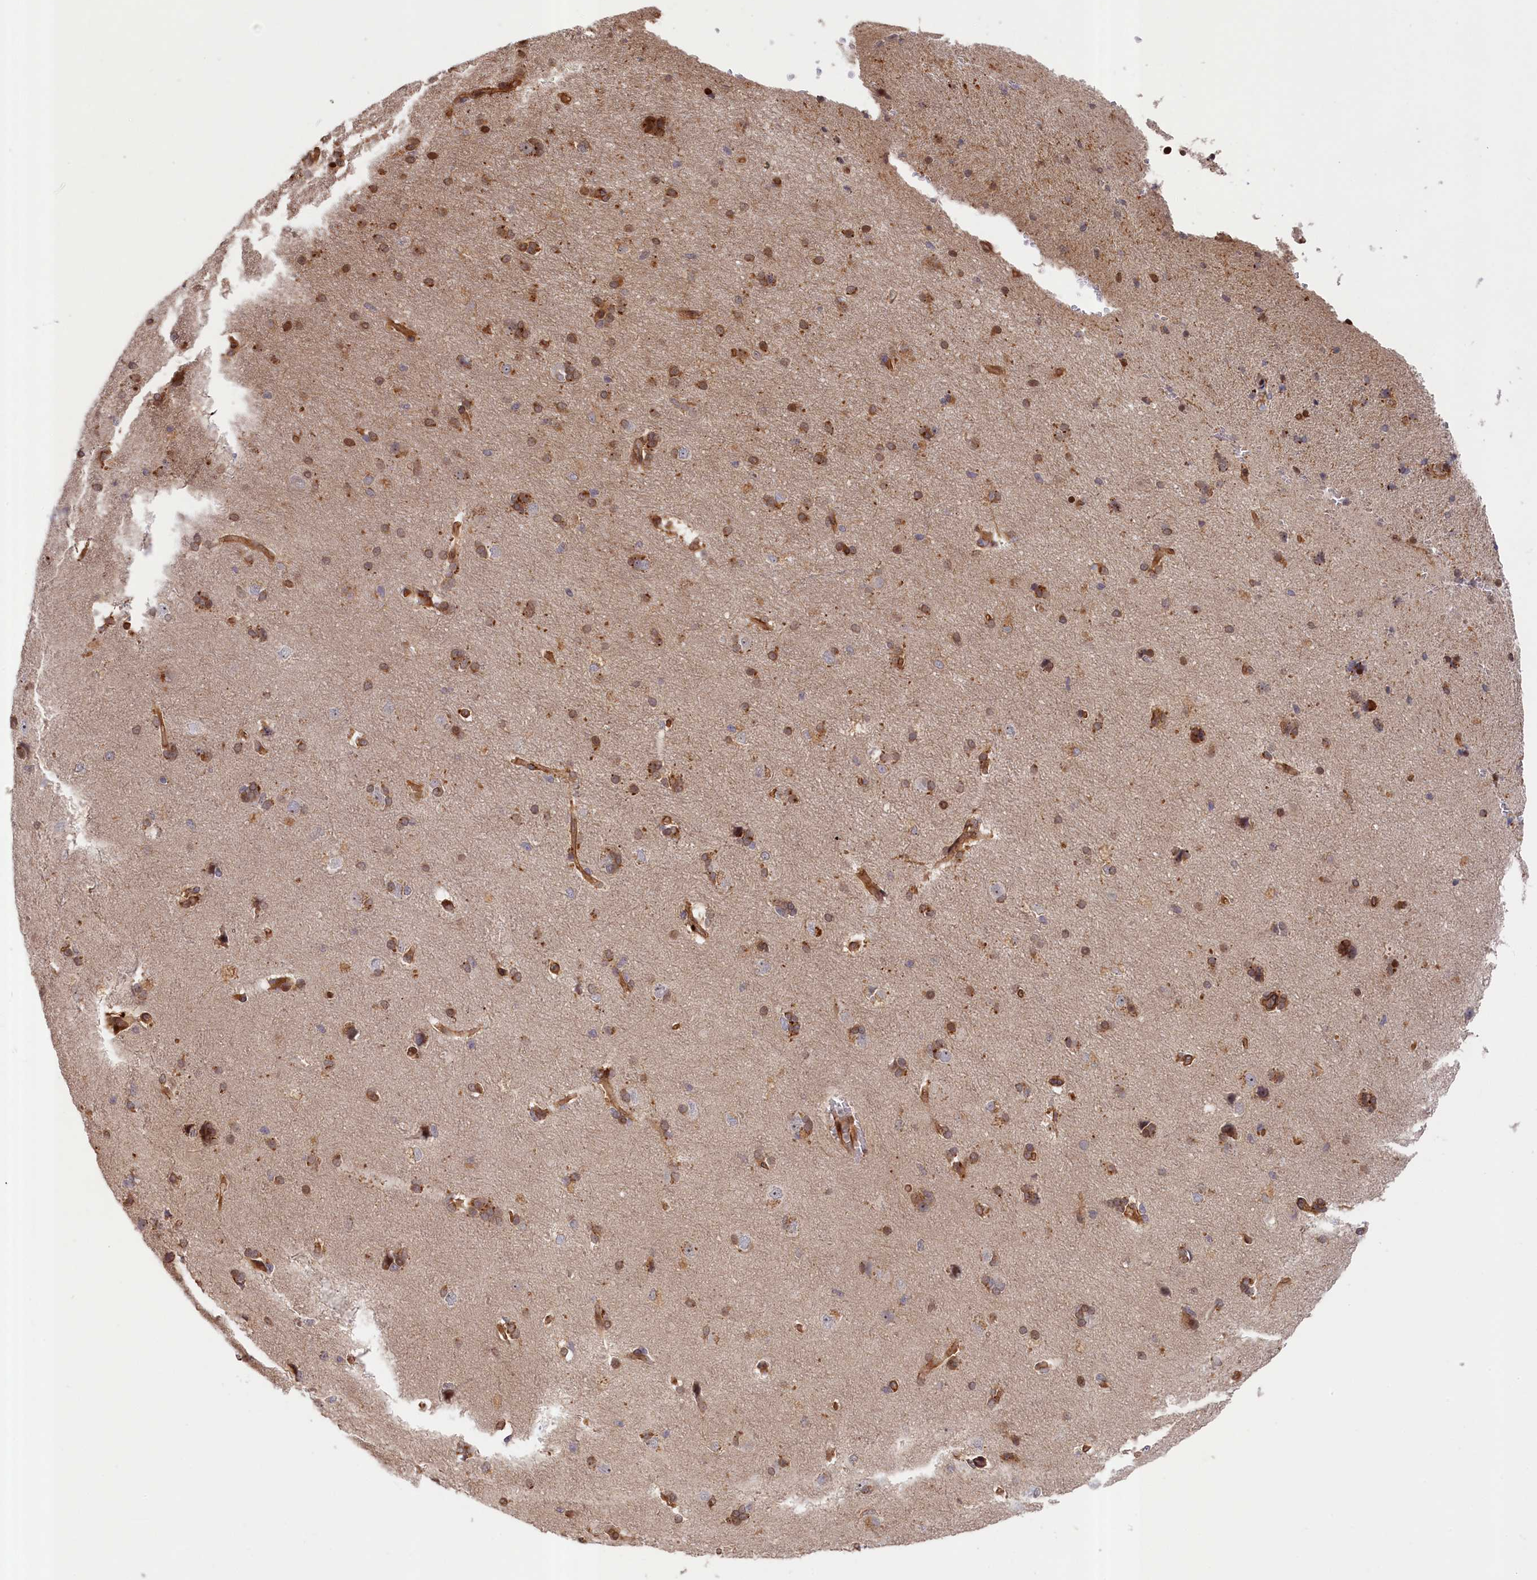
{"staining": {"intensity": "moderate", "quantity": ">75%", "location": "cytoplasmic/membranous"}, "tissue": "cerebral cortex", "cell_type": "Endothelial cells", "image_type": "normal", "snomed": [{"axis": "morphology", "description": "Normal tissue, NOS"}, {"axis": "topography", "description": "Cerebral cortex"}], "caption": "Endothelial cells show moderate cytoplasmic/membranous expression in approximately >75% of cells in benign cerebral cortex.", "gene": "CEP44", "patient": {"sex": "male", "age": 62}}